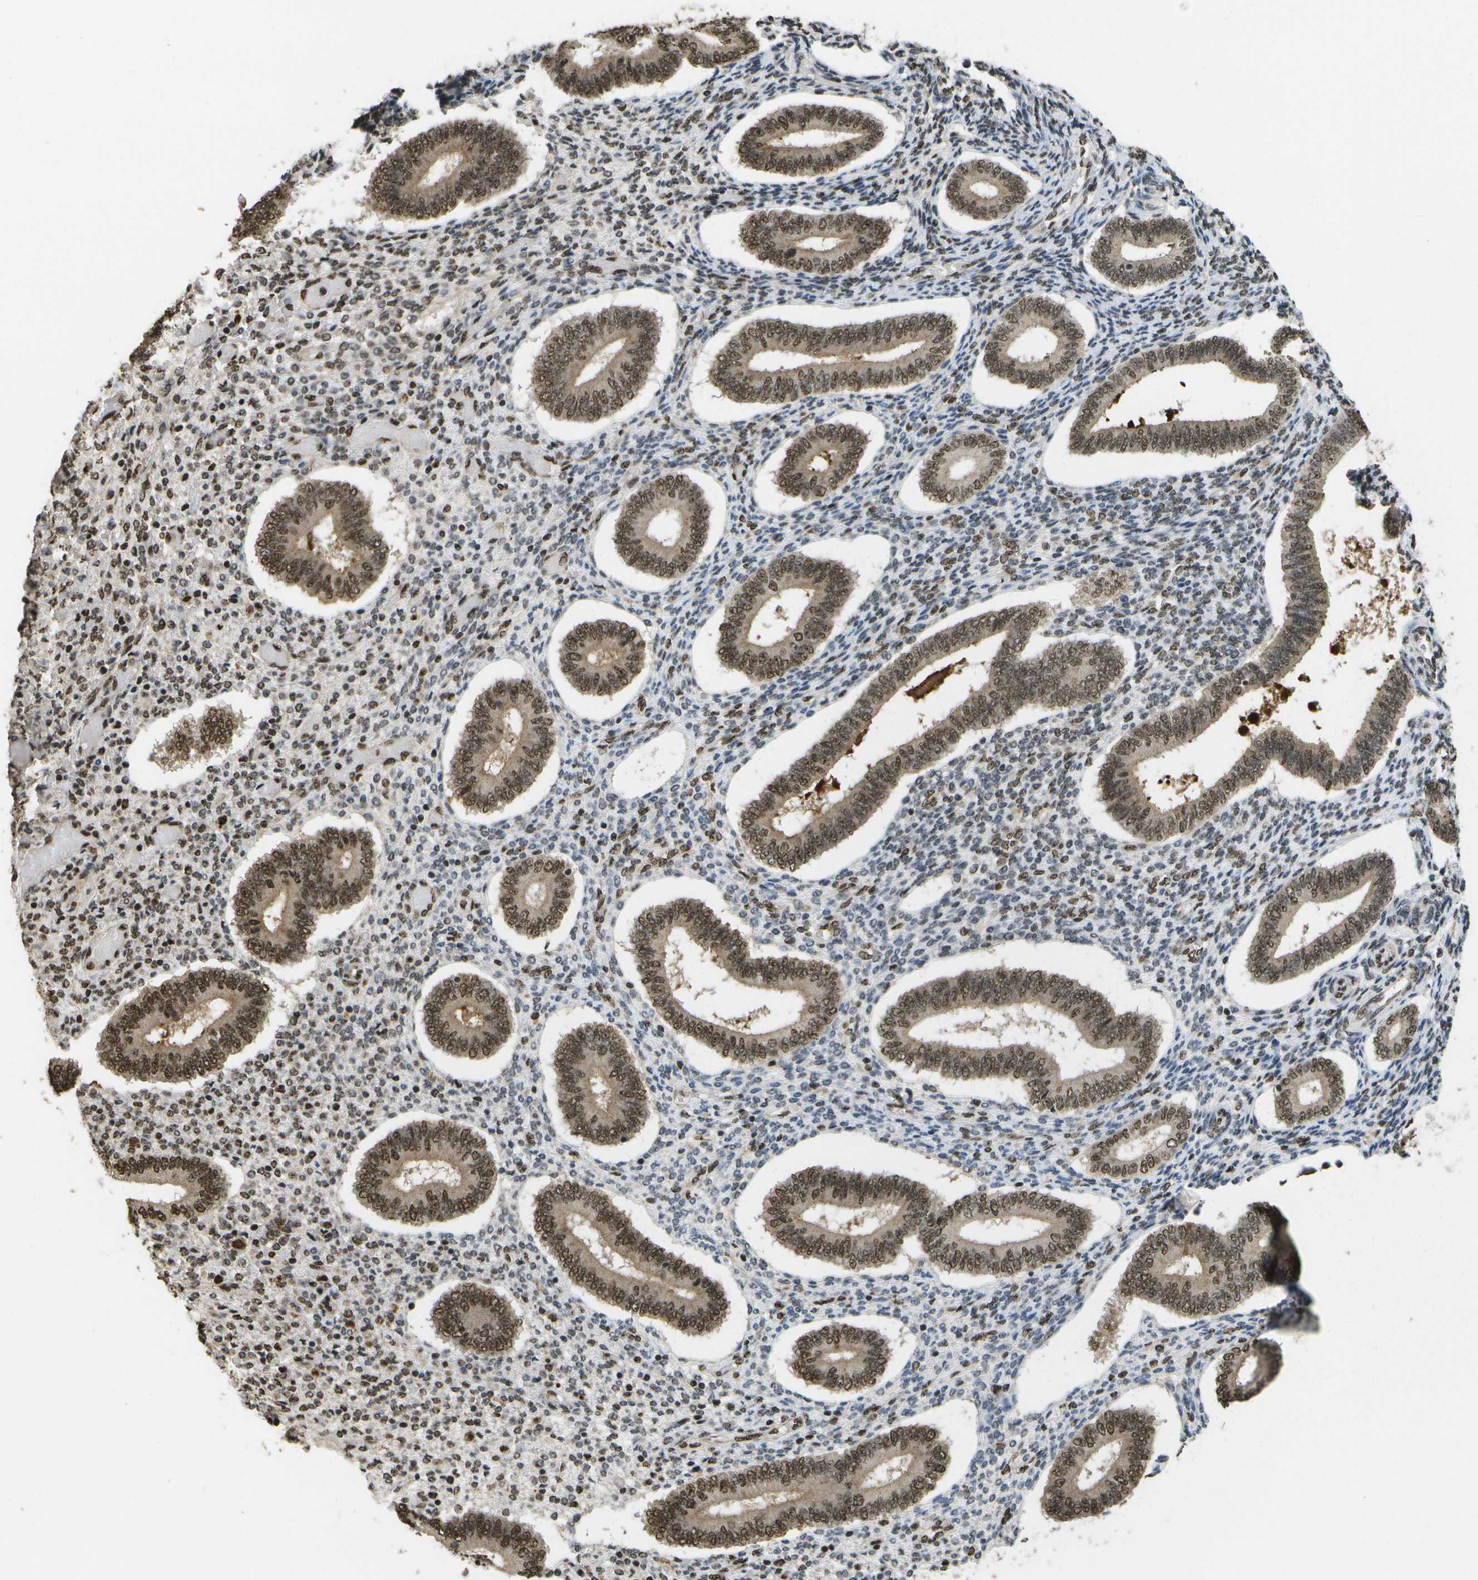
{"staining": {"intensity": "moderate", "quantity": "25%-75%", "location": "nuclear"}, "tissue": "endometrium", "cell_type": "Cells in endometrial stroma", "image_type": "normal", "snomed": [{"axis": "morphology", "description": "Normal tissue, NOS"}, {"axis": "topography", "description": "Endometrium"}], "caption": "Immunohistochemical staining of normal endometrium reveals moderate nuclear protein staining in about 25%-75% of cells in endometrial stroma.", "gene": "SPEN", "patient": {"sex": "female", "age": 42}}